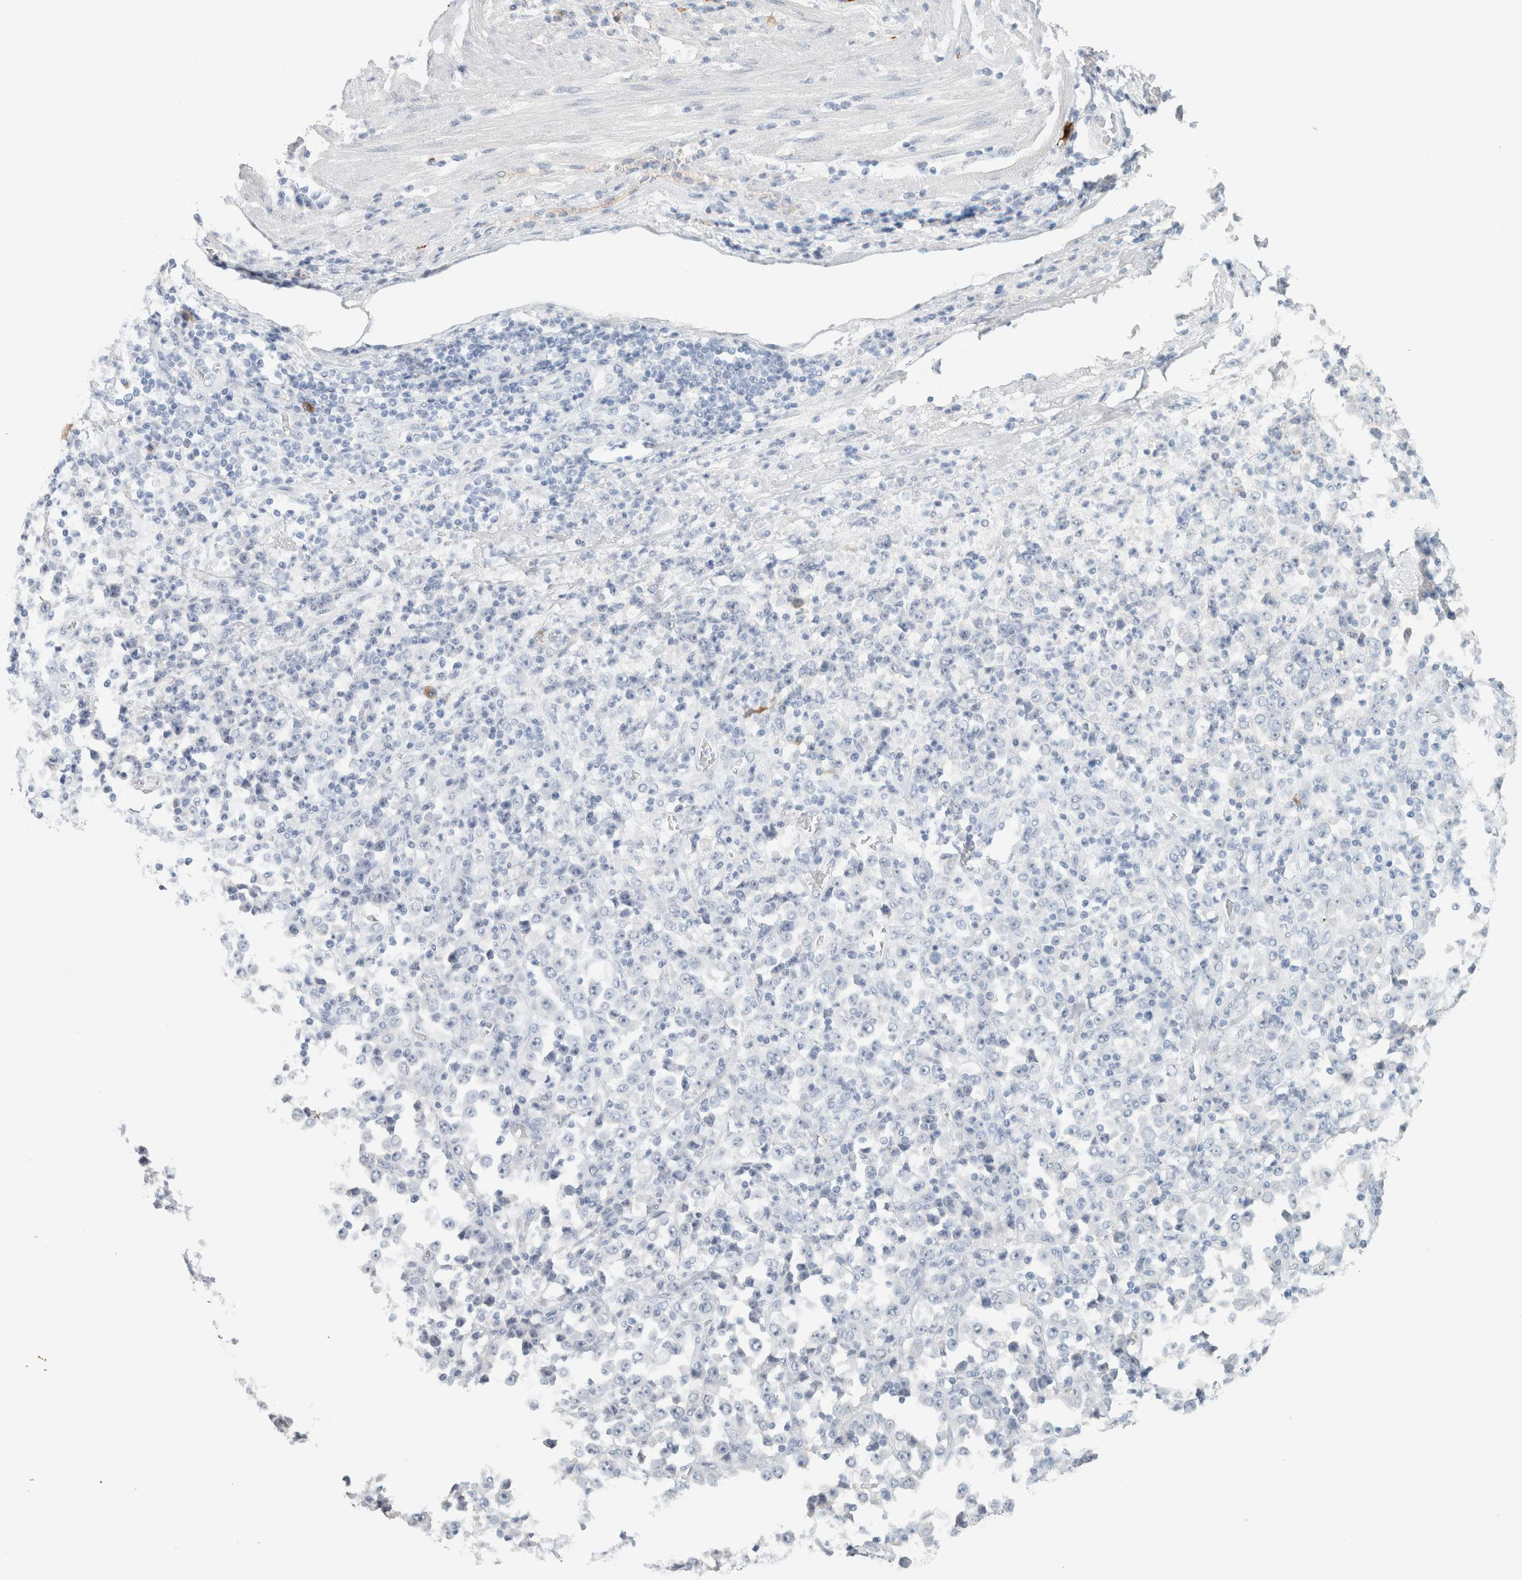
{"staining": {"intensity": "negative", "quantity": "none", "location": "none"}, "tissue": "stomach cancer", "cell_type": "Tumor cells", "image_type": "cancer", "snomed": [{"axis": "morphology", "description": "Normal tissue, NOS"}, {"axis": "morphology", "description": "Adenocarcinoma, NOS"}, {"axis": "topography", "description": "Stomach, upper"}, {"axis": "topography", "description": "Stomach"}], "caption": "A histopathology image of human stomach adenocarcinoma is negative for staining in tumor cells.", "gene": "IL6", "patient": {"sex": "male", "age": 59}}